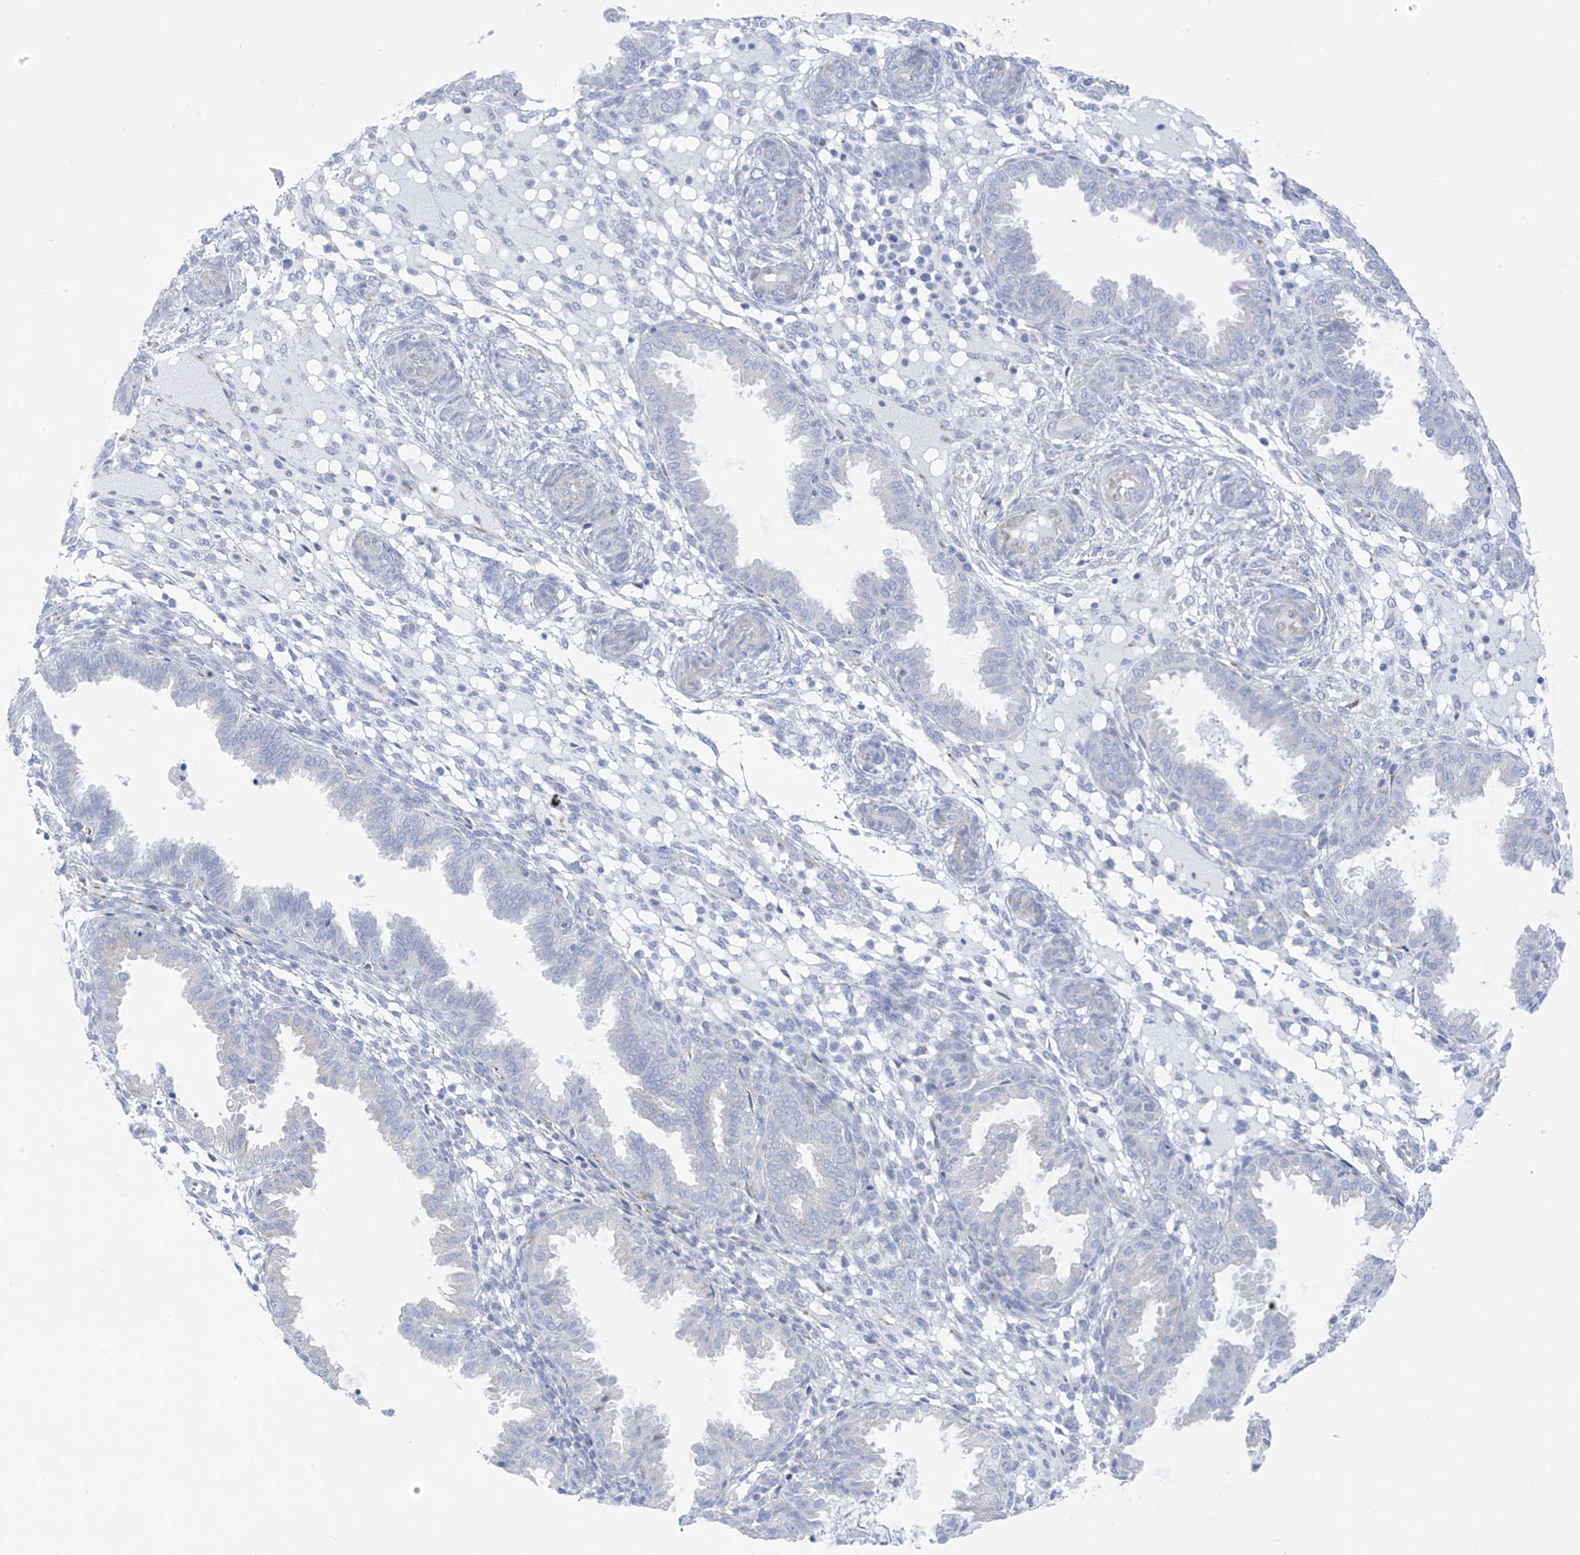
{"staining": {"intensity": "negative", "quantity": "none", "location": "none"}, "tissue": "endometrium", "cell_type": "Cells in endometrial stroma", "image_type": "normal", "snomed": [{"axis": "morphology", "description": "Normal tissue, NOS"}, {"axis": "topography", "description": "Endometrium"}], "caption": "IHC micrograph of normal endometrium: human endometrium stained with DAB (3,3'-diaminobenzidine) exhibits no significant protein positivity in cells in endometrial stroma. (Immunohistochemistry, brightfield microscopy, high magnification).", "gene": "RCN2", "patient": {"sex": "female", "age": 33}}